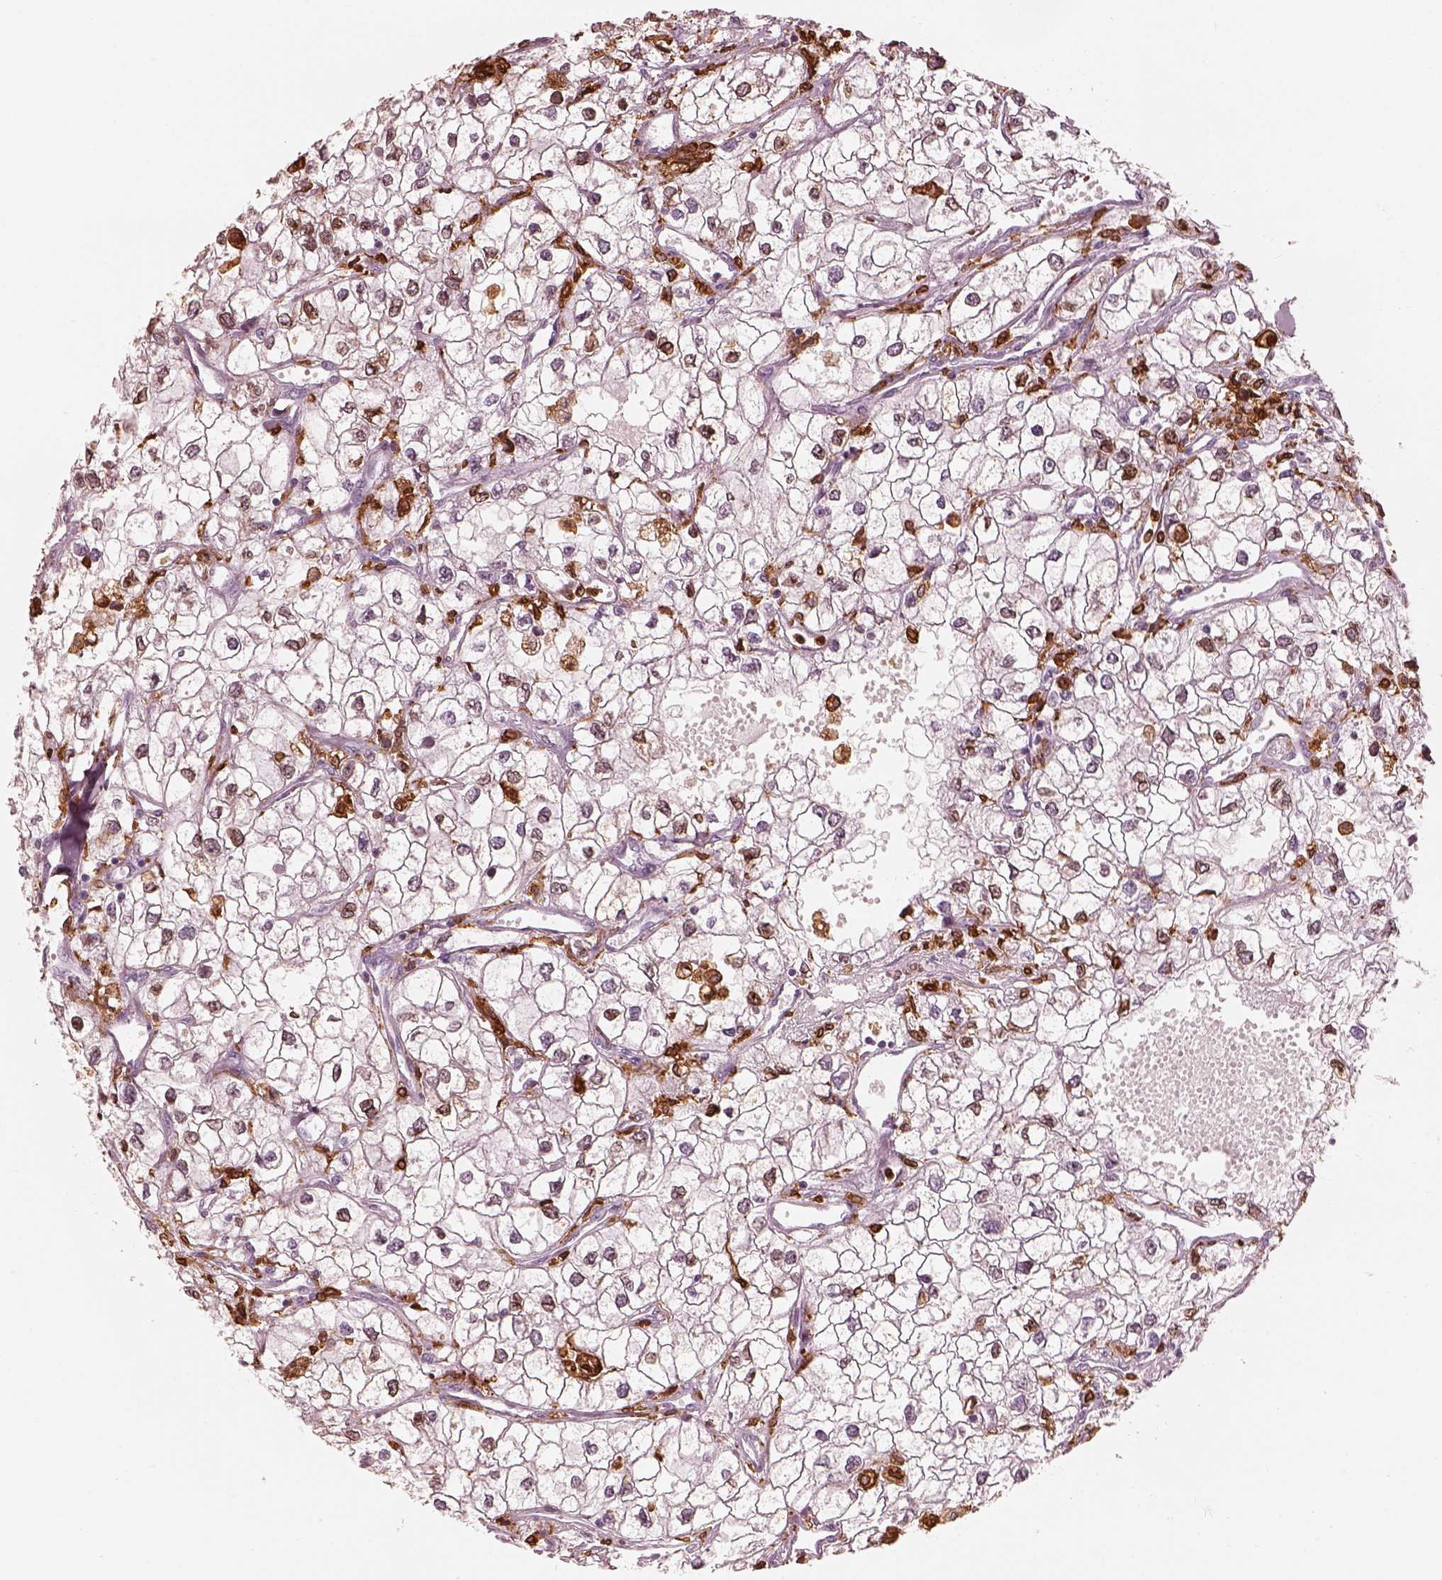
{"staining": {"intensity": "moderate", "quantity": "<25%", "location": "nuclear"}, "tissue": "renal cancer", "cell_type": "Tumor cells", "image_type": "cancer", "snomed": [{"axis": "morphology", "description": "Adenocarcinoma, NOS"}, {"axis": "topography", "description": "Kidney"}], "caption": "An IHC micrograph of tumor tissue is shown. Protein staining in brown labels moderate nuclear positivity in renal adenocarcinoma within tumor cells.", "gene": "ALOX5", "patient": {"sex": "male", "age": 59}}